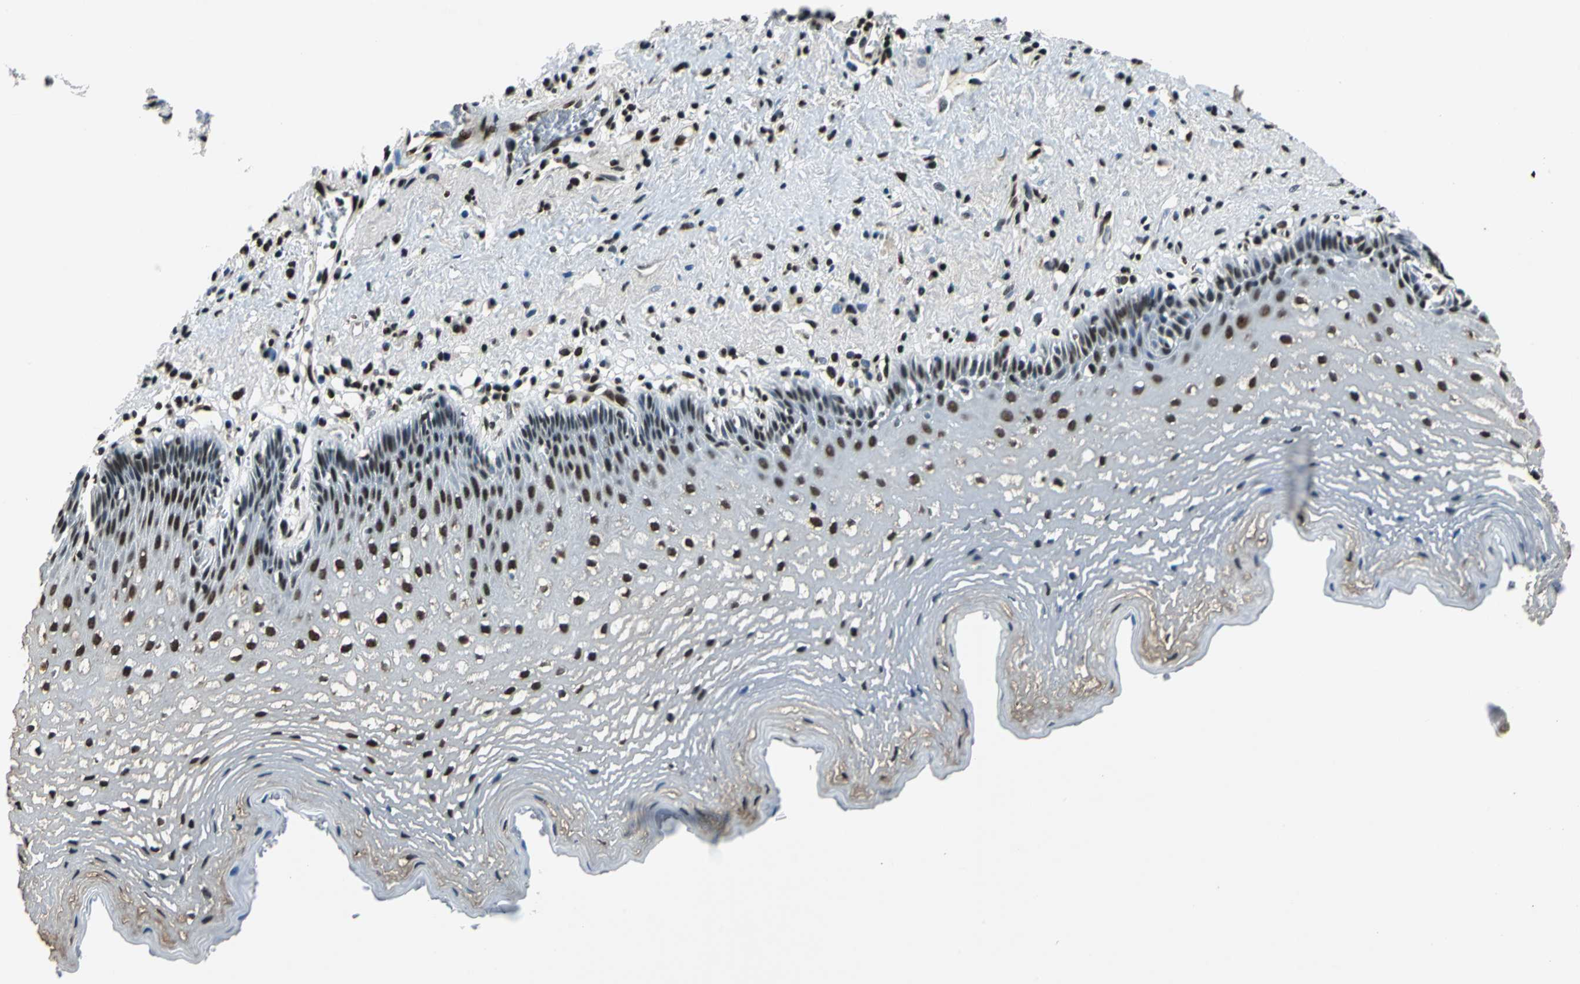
{"staining": {"intensity": "strong", "quantity": ">75%", "location": "nuclear"}, "tissue": "esophagus", "cell_type": "Squamous epithelial cells", "image_type": "normal", "snomed": [{"axis": "morphology", "description": "Normal tissue, NOS"}, {"axis": "topography", "description": "Esophagus"}], "caption": "An immunohistochemistry photomicrograph of normal tissue is shown. Protein staining in brown labels strong nuclear positivity in esophagus within squamous epithelial cells. (Brightfield microscopy of DAB IHC at high magnification).", "gene": "RBM14", "patient": {"sex": "female", "age": 70}}